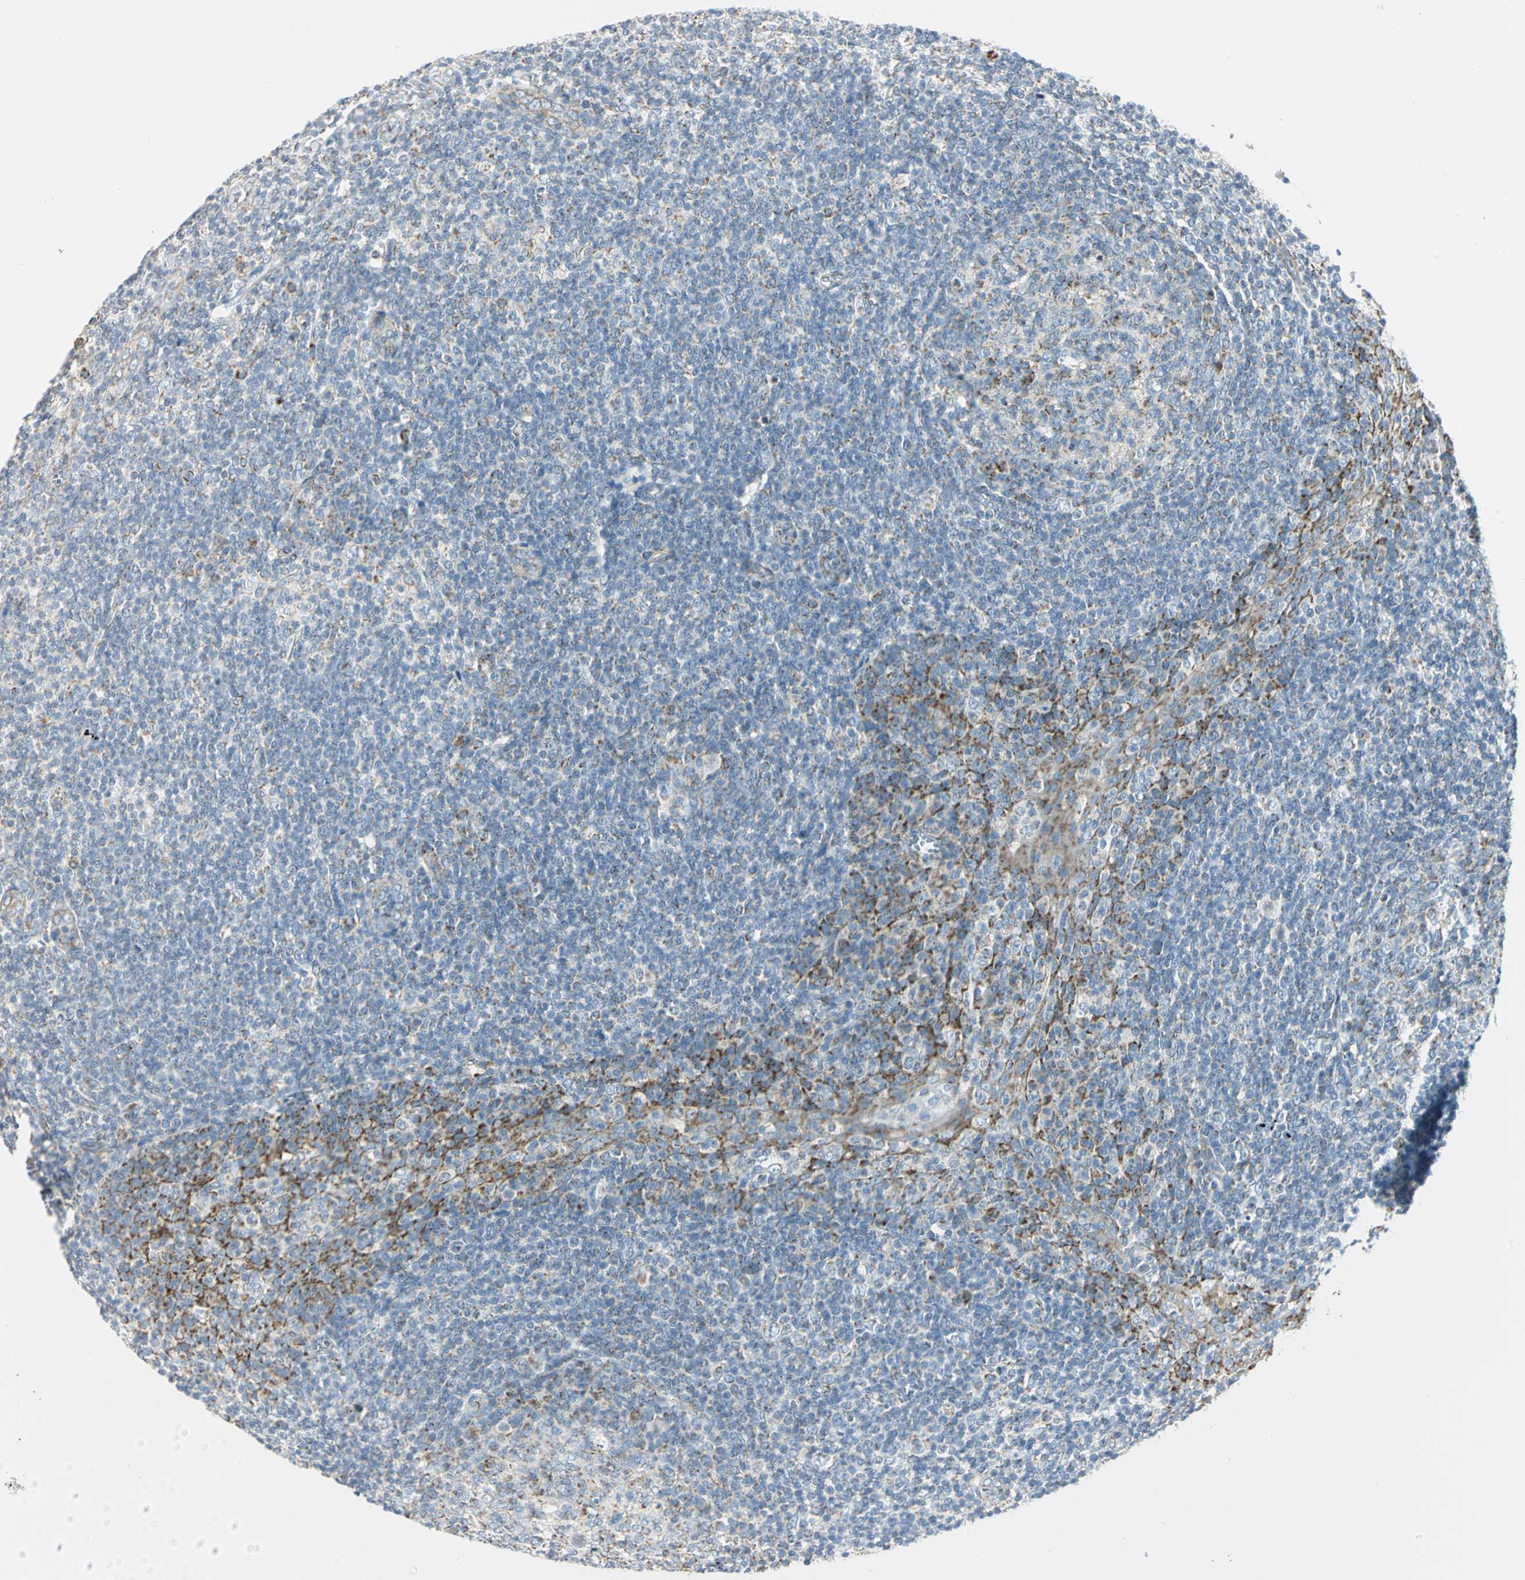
{"staining": {"intensity": "moderate", "quantity": "<25%", "location": "cytoplasmic/membranous"}, "tissue": "tonsil", "cell_type": "Germinal center cells", "image_type": "normal", "snomed": [{"axis": "morphology", "description": "Normal tissue, NOS"}, {"axis": "topography", "description": "Tonsil"}], "caption": "Protein positivity by immunohistochemistry reveals moderate cytoplasmic/membranous positivity in approximately <25% of germinal center cells in normal tonsil. (DAB (3,3'-diaminobenzidine) IHC with brightfield microscopy, high magnification).", "gene": "NTRK1", "patient": {"sex": "male", "age": 31}}